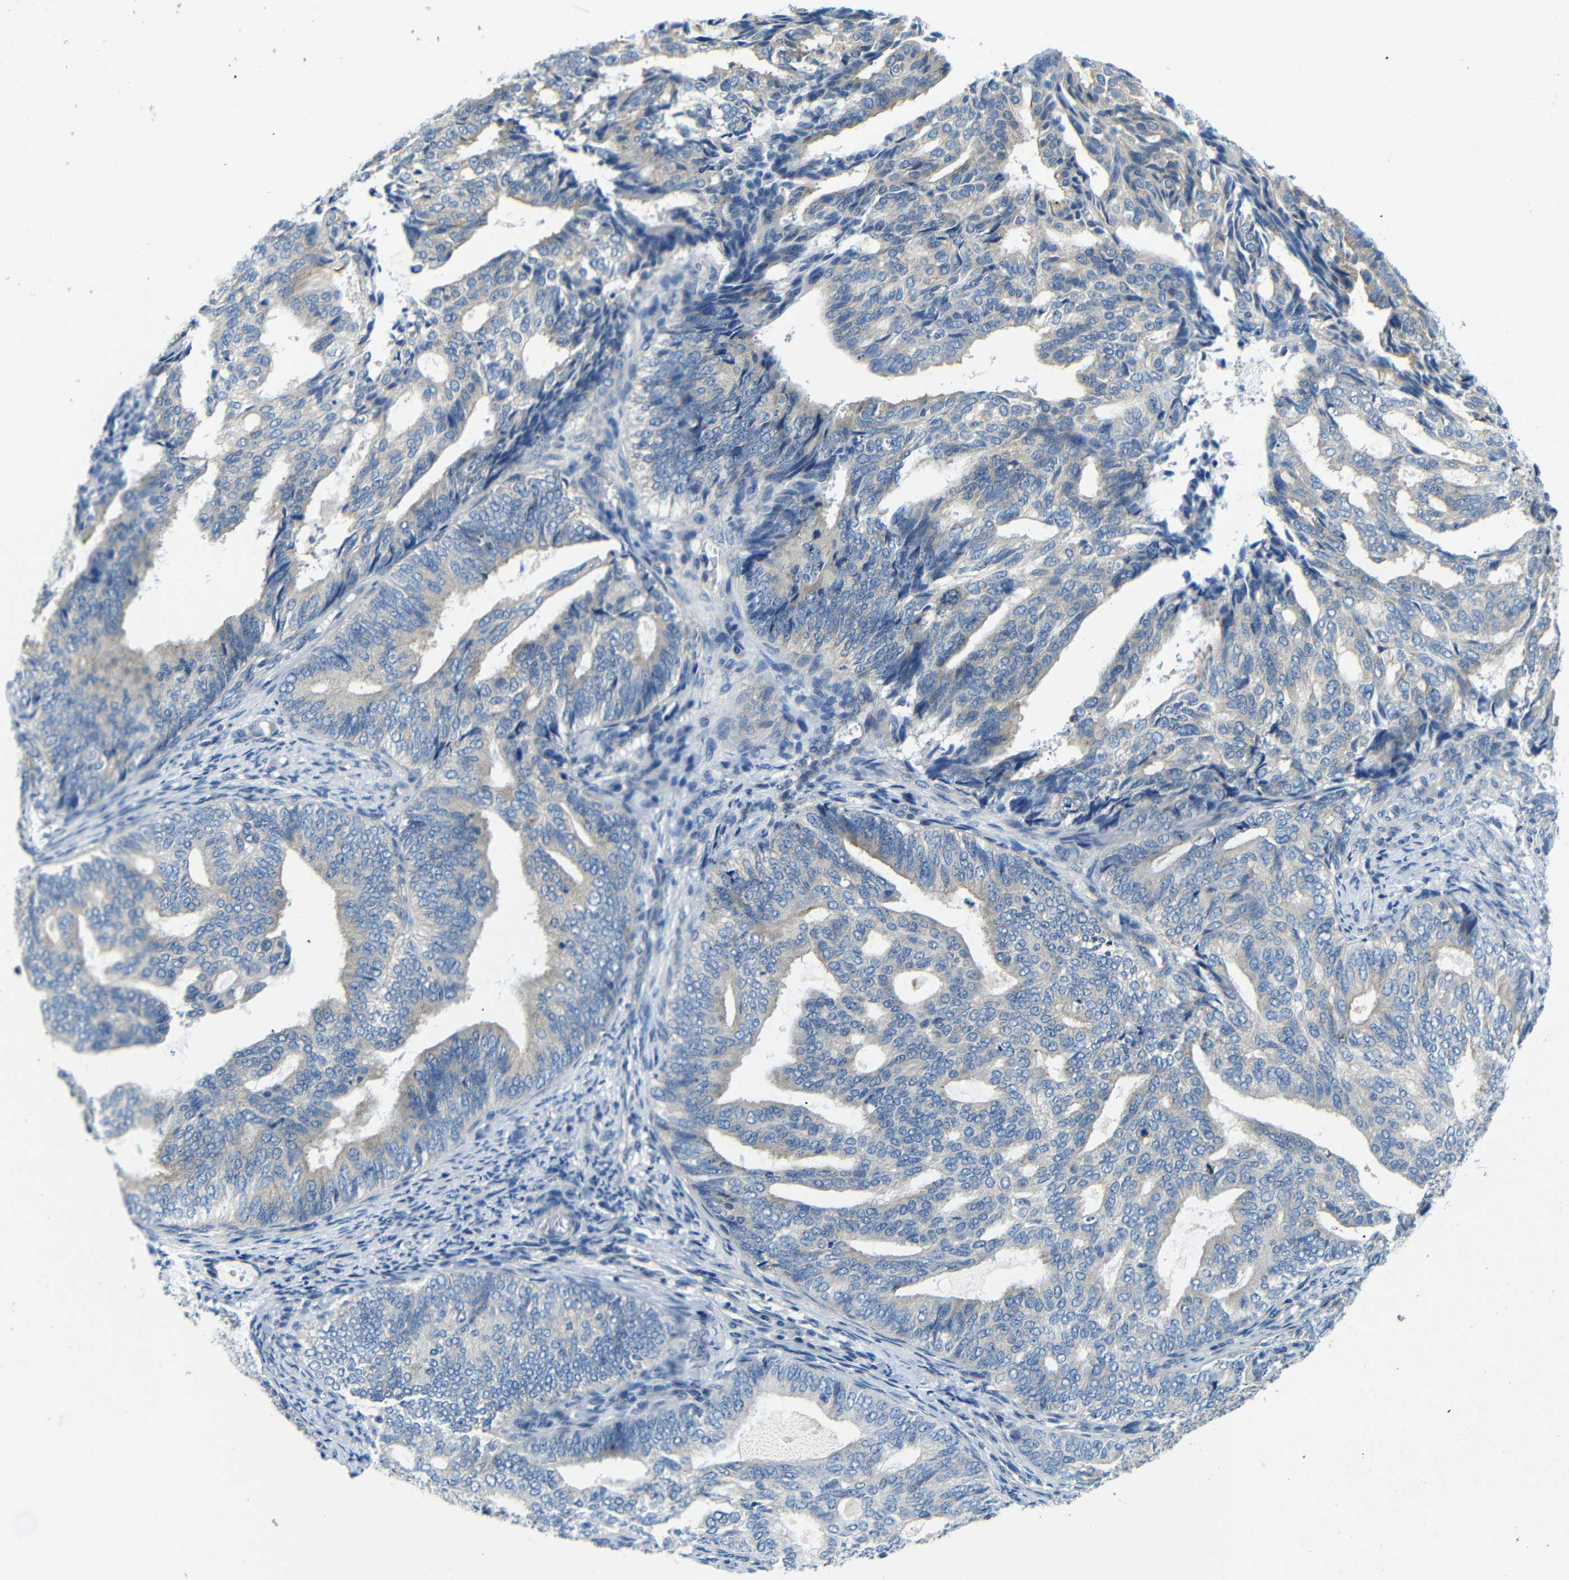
{"staining": {"intensity": "weak", "quantity": "25%-75%", "location": "cytoplasmic/membranous"}, "tissue": "endometrial cancer", "cell_type": "Tumor cells", "image_type": "cancer", "snomed": [{"axis": "morphology", "description": "Adenocarcinoma, NOS"}, {"axis": "topography", "description": "Endometrium"}], "caption": "Brown immunohistochemical staining in endometrial cancer (adenocarcinoma) reveals weak cytoplasmic/membranous expression in approximately 25%-75% of tumor cells.", "gene": "DCP1A", "patient": {"sex": "female", "age": 58}}